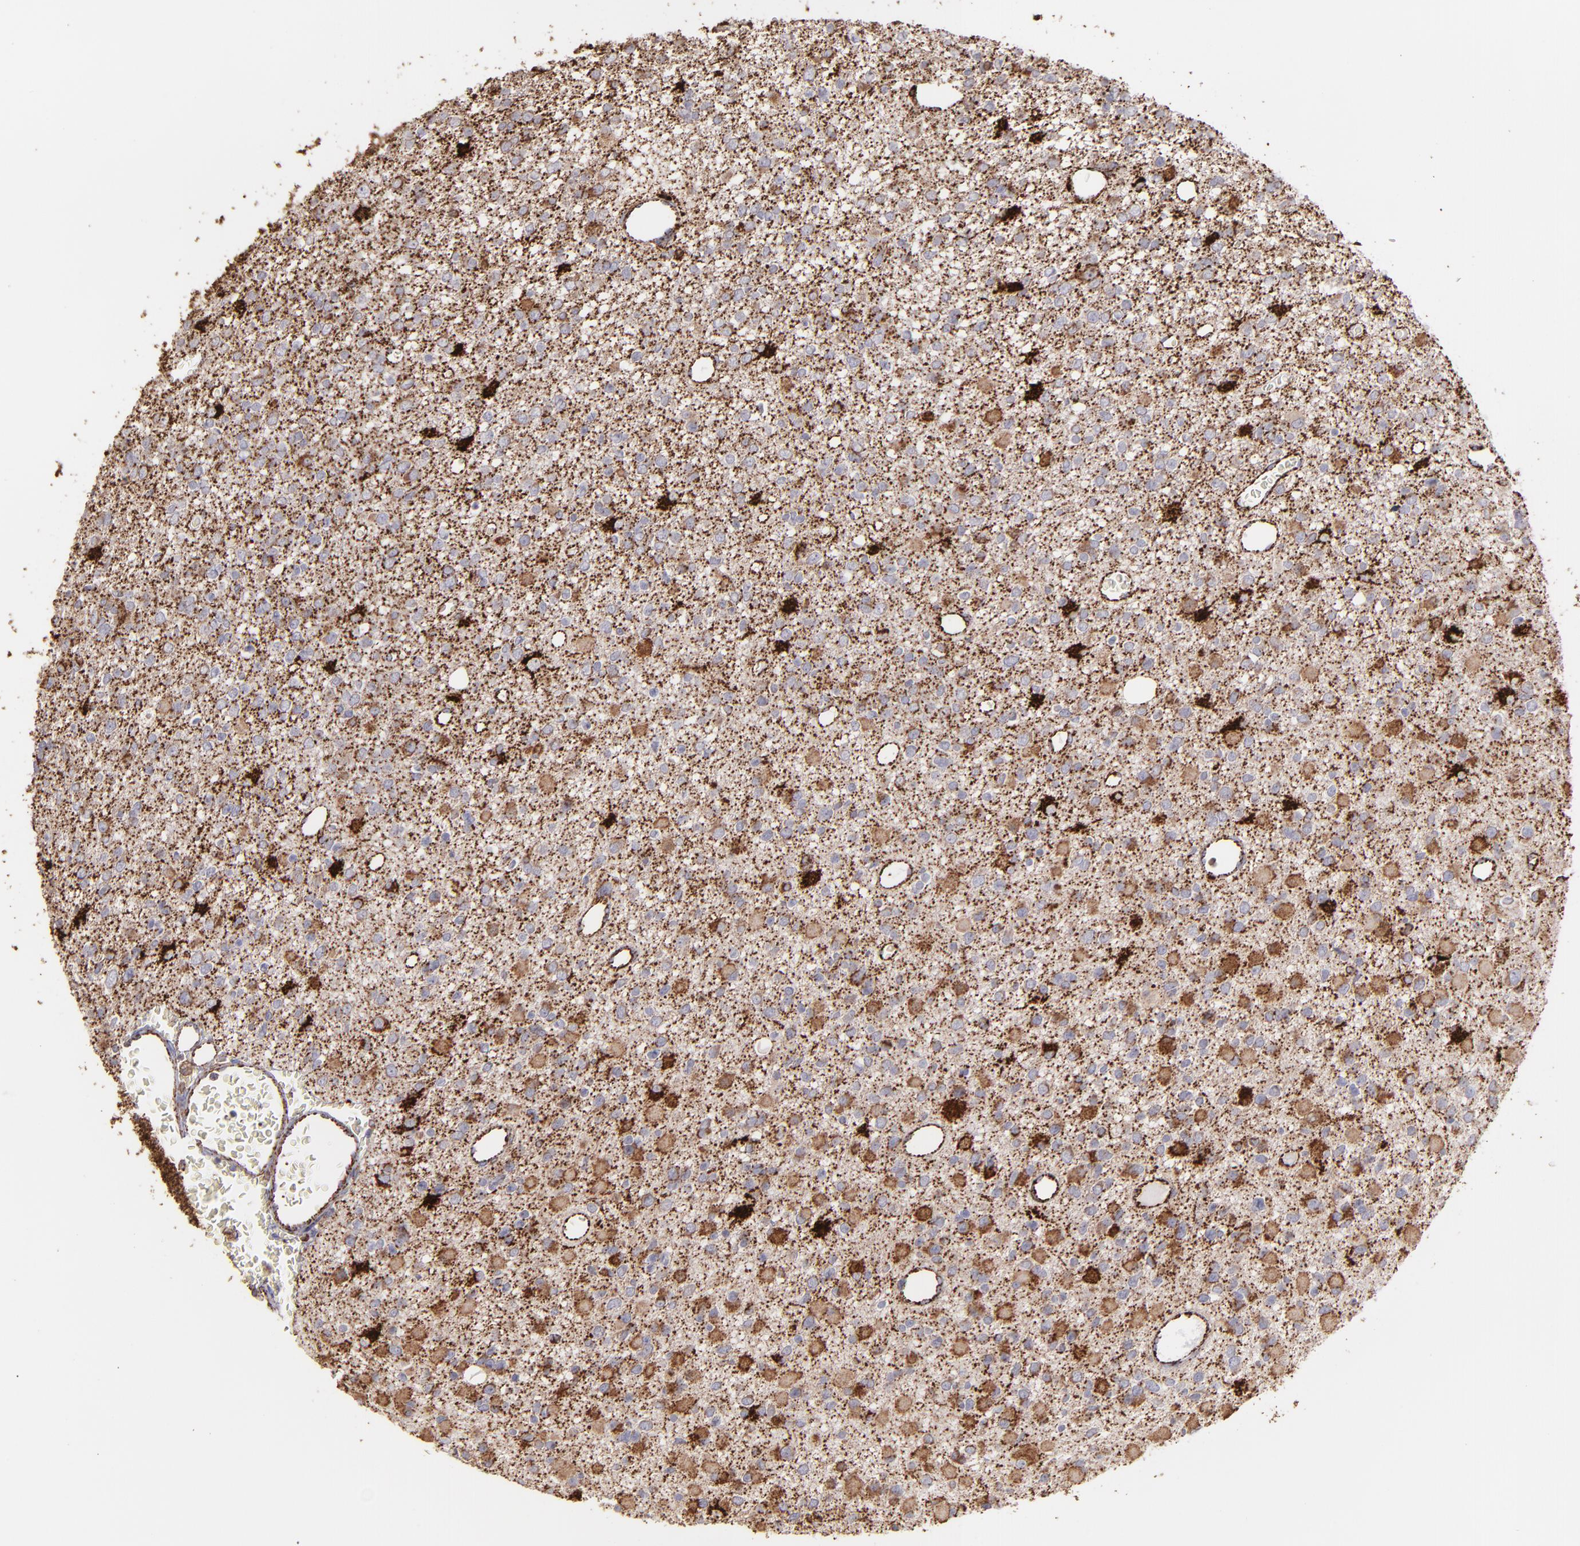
{"staining": {"intensity": "strong", "quantity": ">75%", "location": "cytoplasmic/membranous"}, "tissue": "glioma", "cell_type": "Tumor cells", "image_type": "cancer", "snomed": [{"axis": "morphology", "description": "Glioma, malignant, Low grade"}, {"axis": "topography", "description": "Brain"}], "caption": "The micrograph demonstrates immunohistochemical staining of malignant glioma (low-grade). There is strong cytoplasmic/membranous positivity is identified in about >75% of tumor cells.", "gene": "MAOB", "patient": {"sex": "male", "age": 42}}